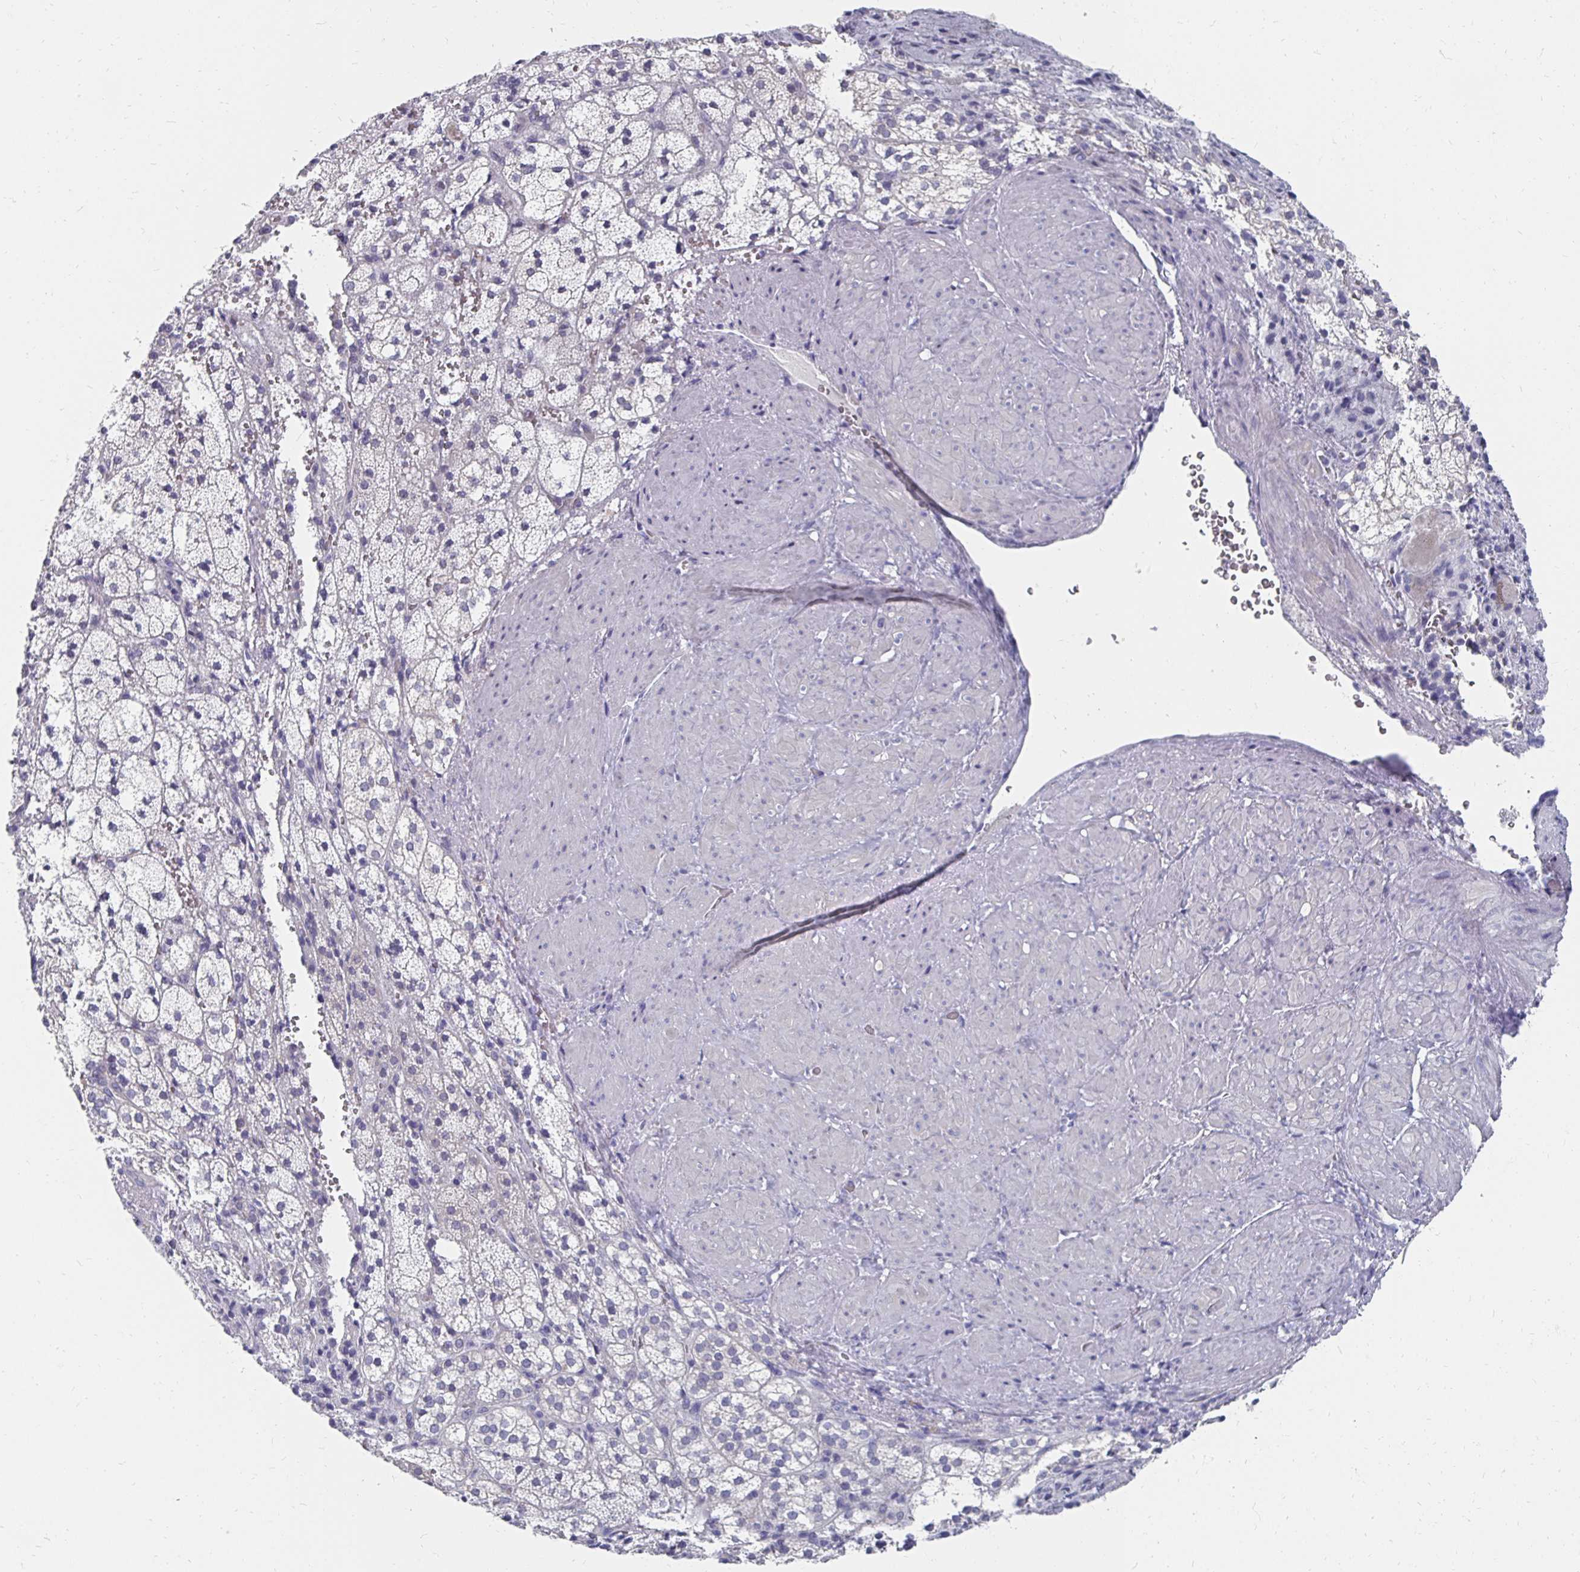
{"staining": {"intensity": "negative", "quantity": "none", "location": "none"}, "tissue": "adrenal gland", "cell_type": "Glandular cells", "image_type": "normal", "snomed": [{"axis": "morphology", "description": "Normal tissue, NOS"}, {"axis": "topography", "description": "Adrenal gland"}], "caption": "DAB (3,3'-diaminobenzidine) immunohistochemical staining of benign human adrenal gland displays no significant staining in glandular cells. The staining was performed using DAB (3,3'-diaminobenzidine) to visualize the protein expression in brown, while the nuclei were stained in blue with hematoxylin (Magnification: 20x).", "gene": "SYCP3", "patient": {"sex": "male", "age": 53}}